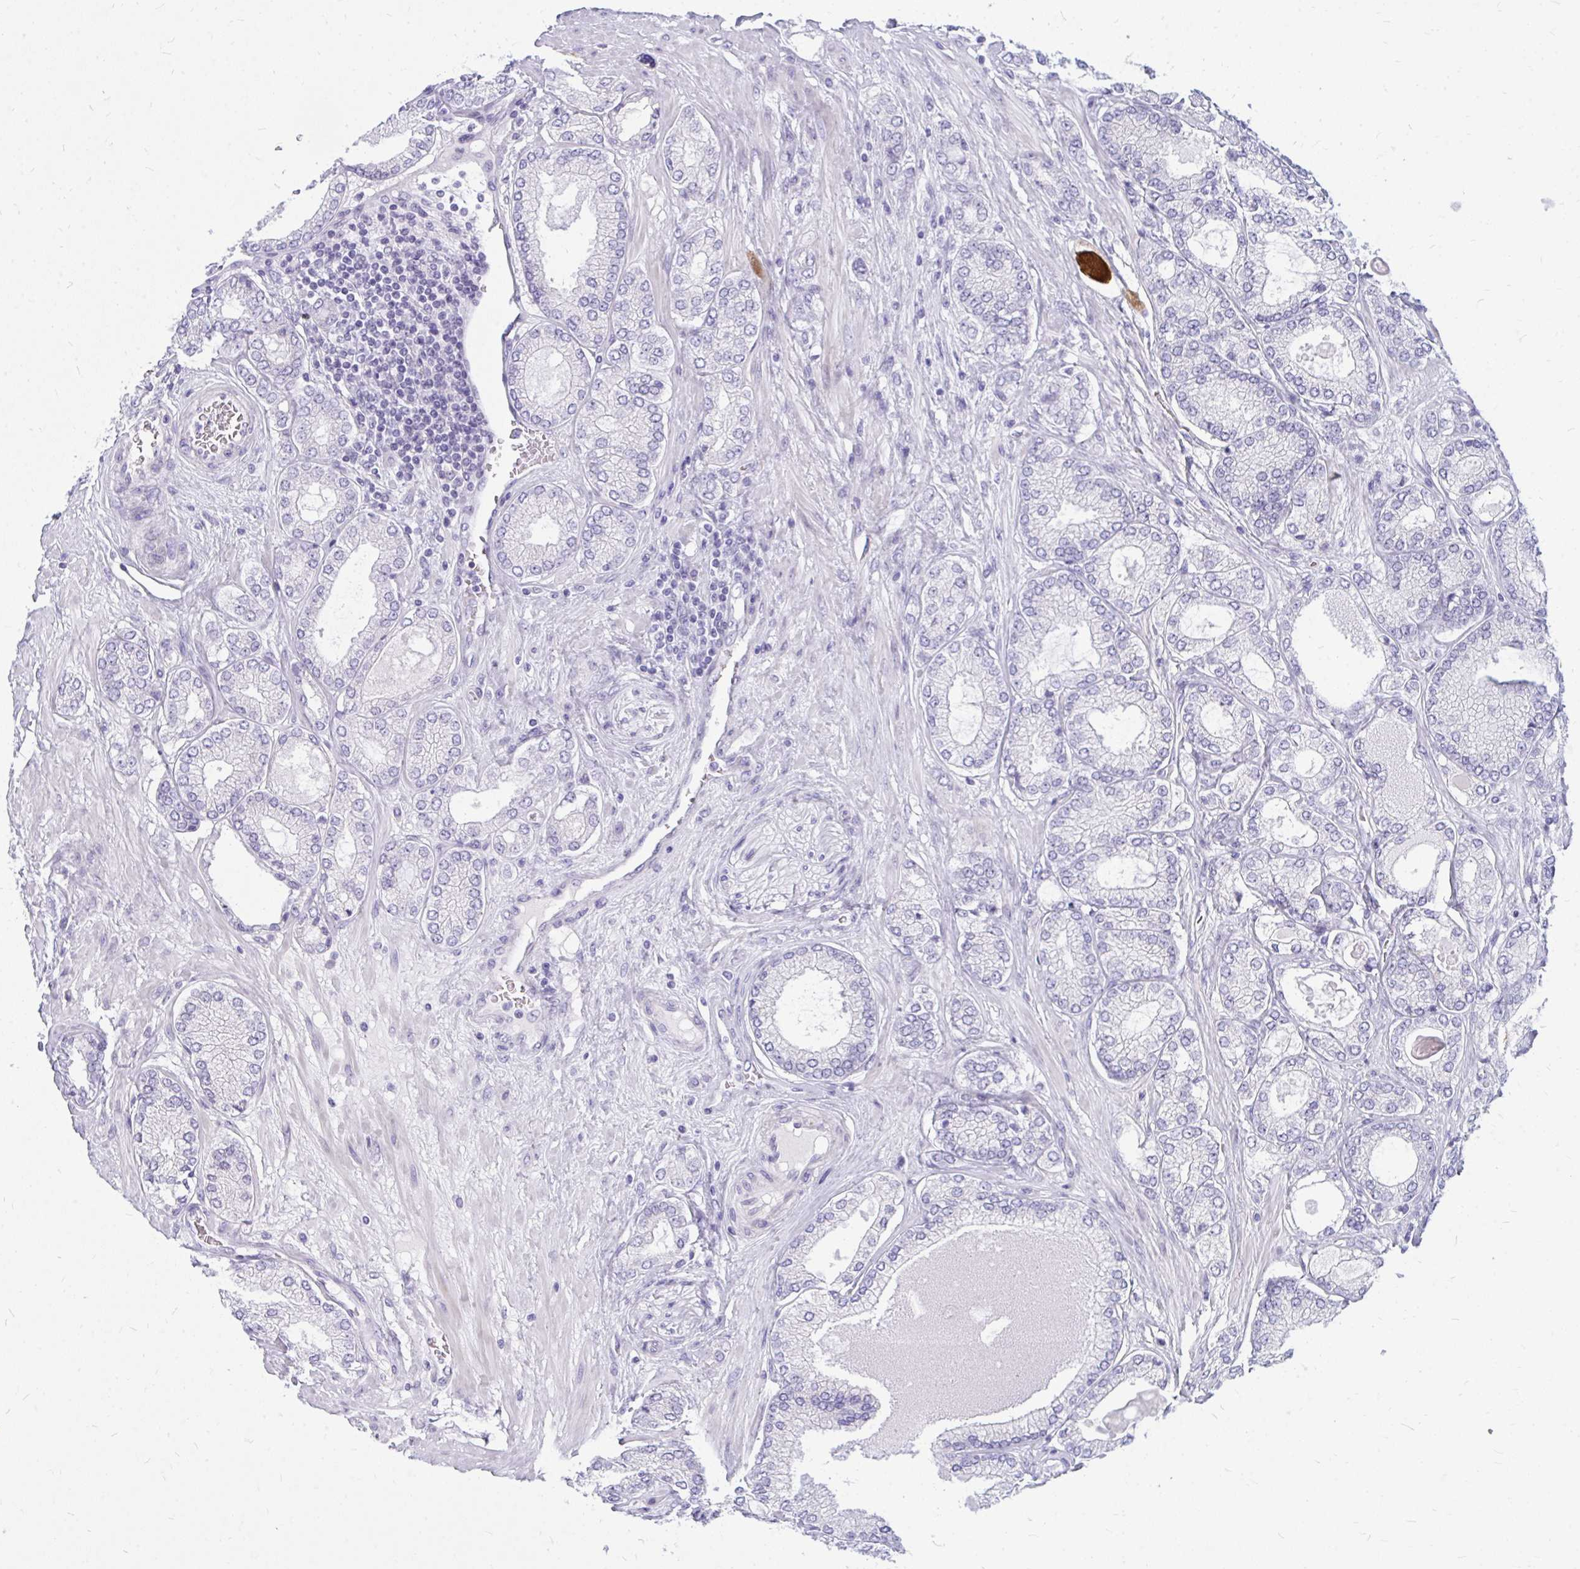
{"staining": {"intensity": "negative", "quantity": "none", "location": "none"}, "tissue": "prostate cancer", "cell_type": "Tumor cells", "image_type": "cancer", "snomed": [{"axis": "morphology", "description": "Adenocarcinoma, High grade"}, {"axis": "topography", "description": "Prostate"}], "caption": "Adenocarcinoma (high-grade) (prostate) stained for a protein using IHC exhibits no staining tumor cells.", "gene": "ZSCAN25", "patient": {"sex": "male", "age": 68}}